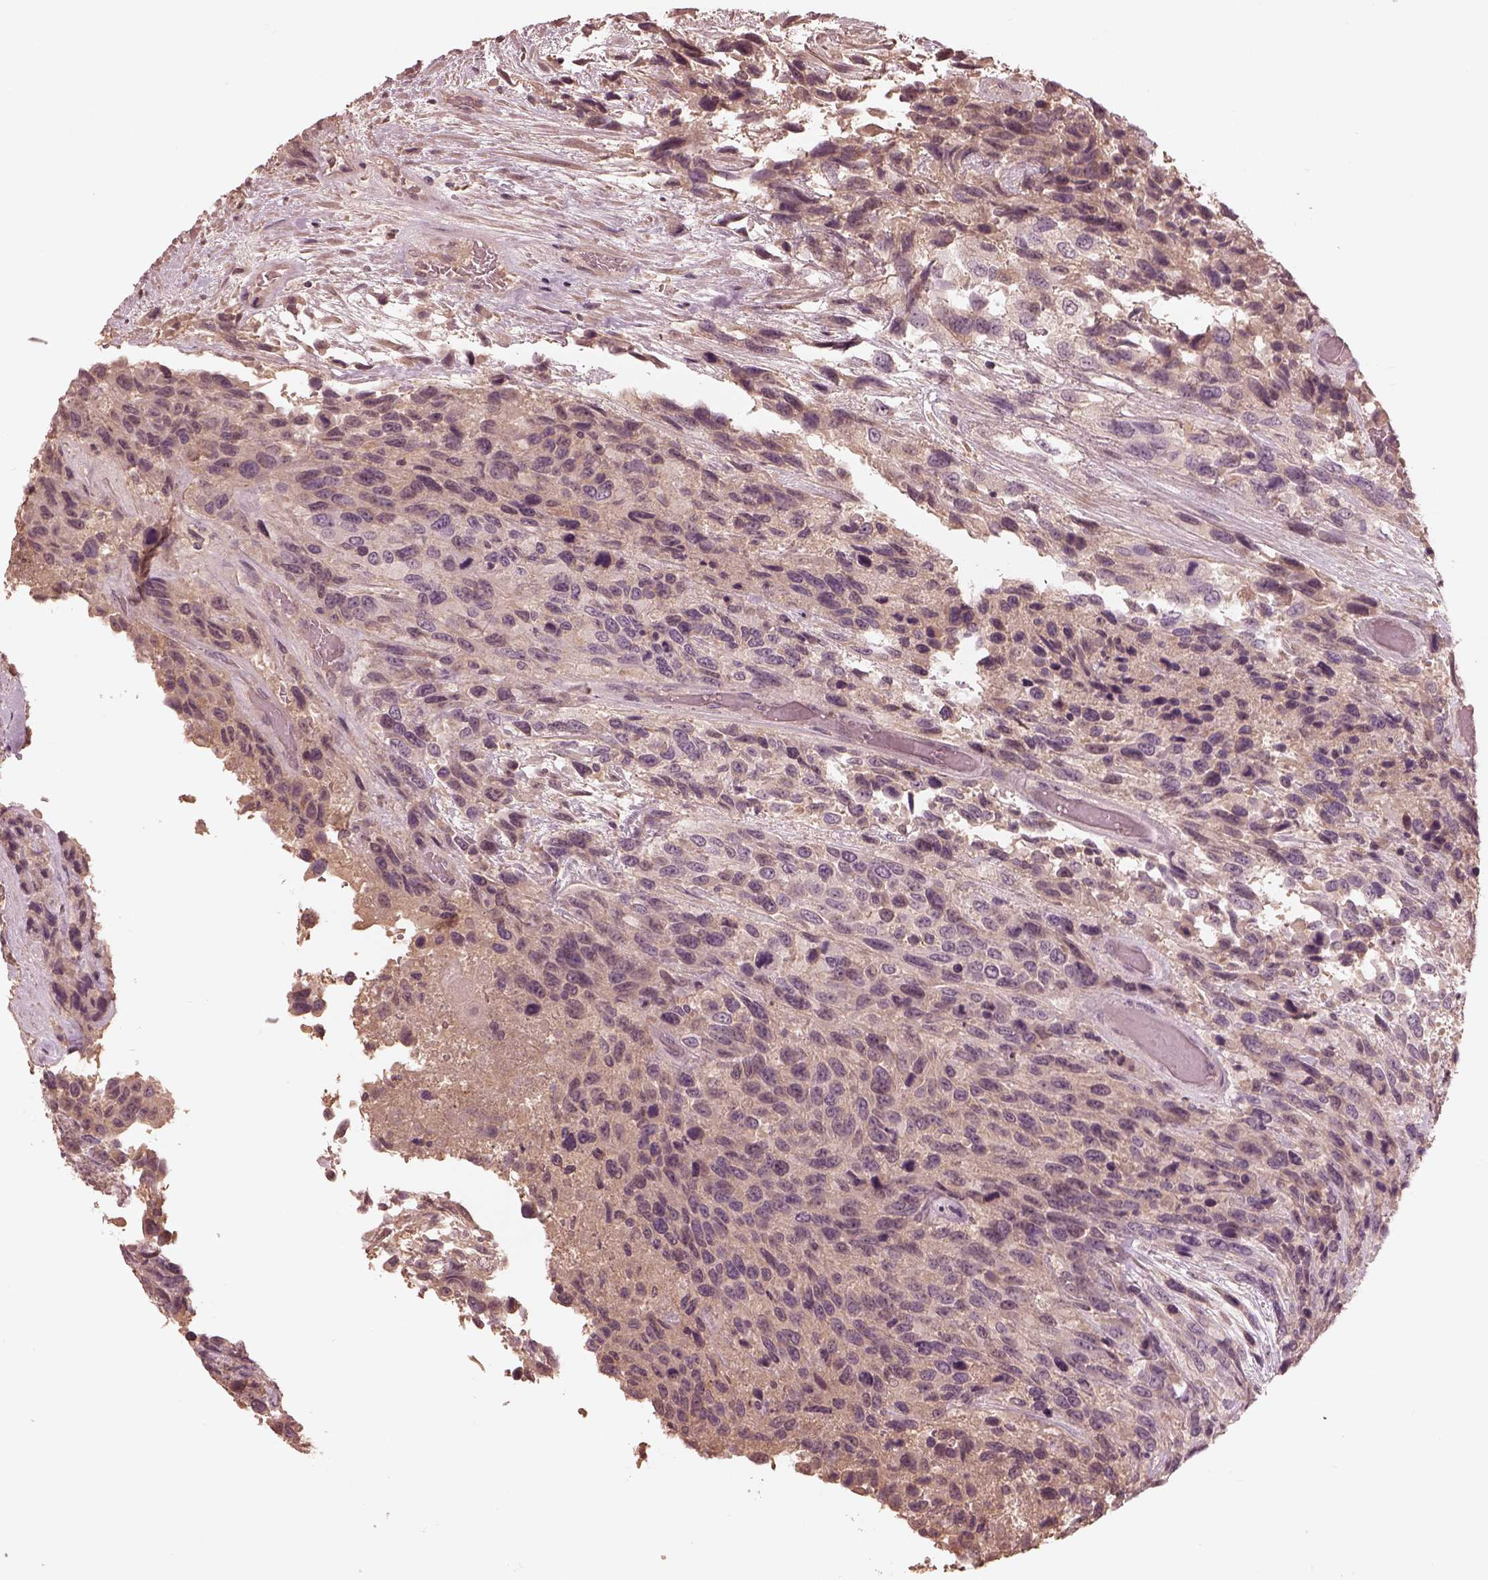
{"staining": {"intensity": "negative", "quantity": "none", "location": "none"}, "tissue": "urothelial cancer", "cell_type": "Tumor cells", "image_type": "cancer", "snomed": [{"axis": "morphology", "description": "Urothelial carcinoma, High grade"}, {"axis": "topography", "description": "Urinary bladder"}], "caption": "Urothelial carcinoma (high-grade) was stained to show a protein in brown. There is no significant staining in tumor cells.", "gene": "TF", "patient": {"sex": "female", "age": 70}}